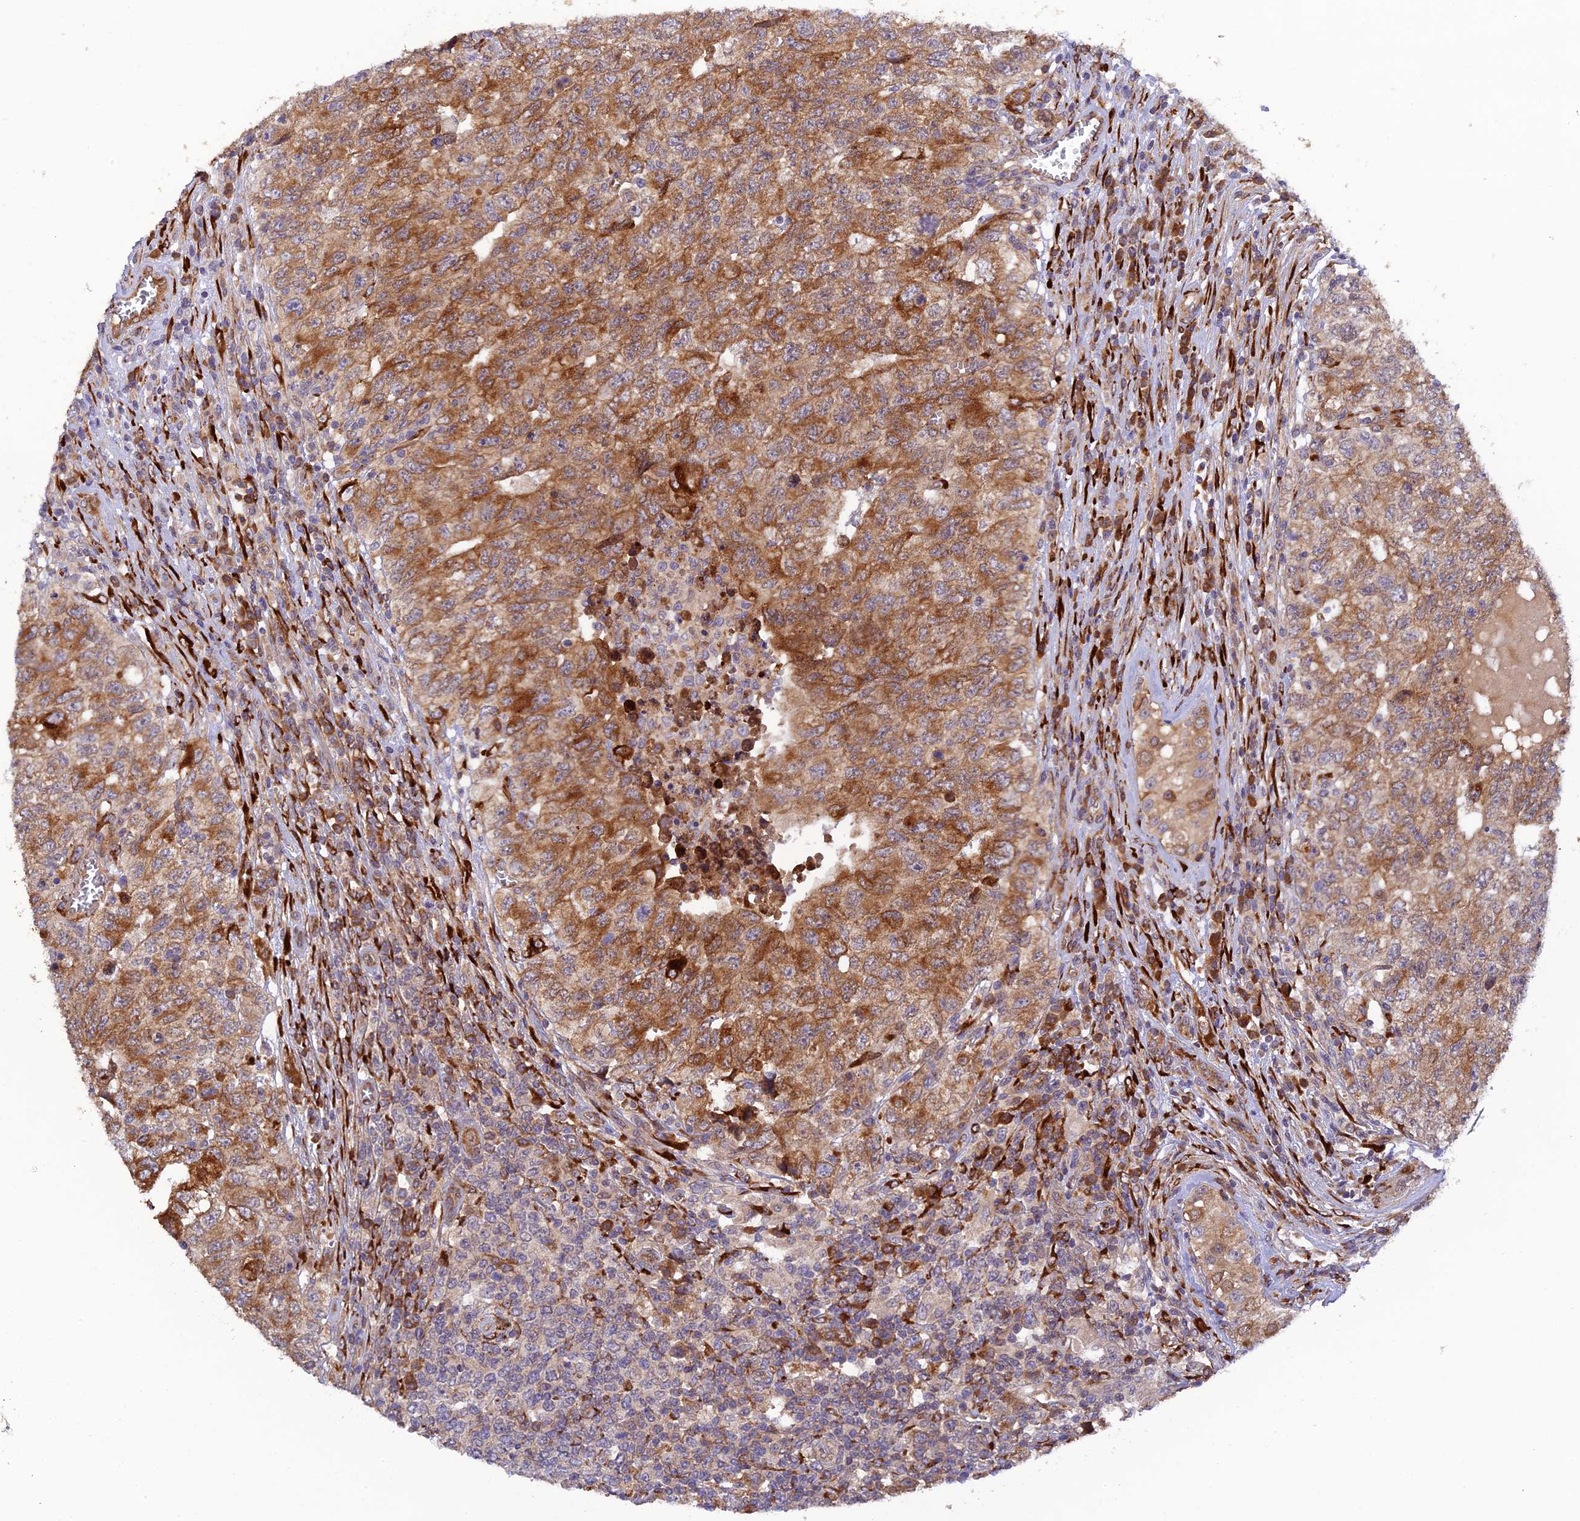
{"staining": {"intensity": "strong", "quantity": ">75%", "location": "cytoplasmic/membranous"}, "tissue": "testis cancer", "cell_type": "Tumor cells", "image_type": "cancer", "snomed": [{"axis": "morphology", "description": "Carcinoma, Embryonal, NOS"}, {"axis": "topography", "description": "Testis"}], "caption": "The image displays immunohistochemical staining of testis cancer. There is strong cytoplasmic/membranous positivity is seen in approximately >75% of tumor cells.", "gene": "P3H3", "patient": {"sex": "male", "age": 34}}